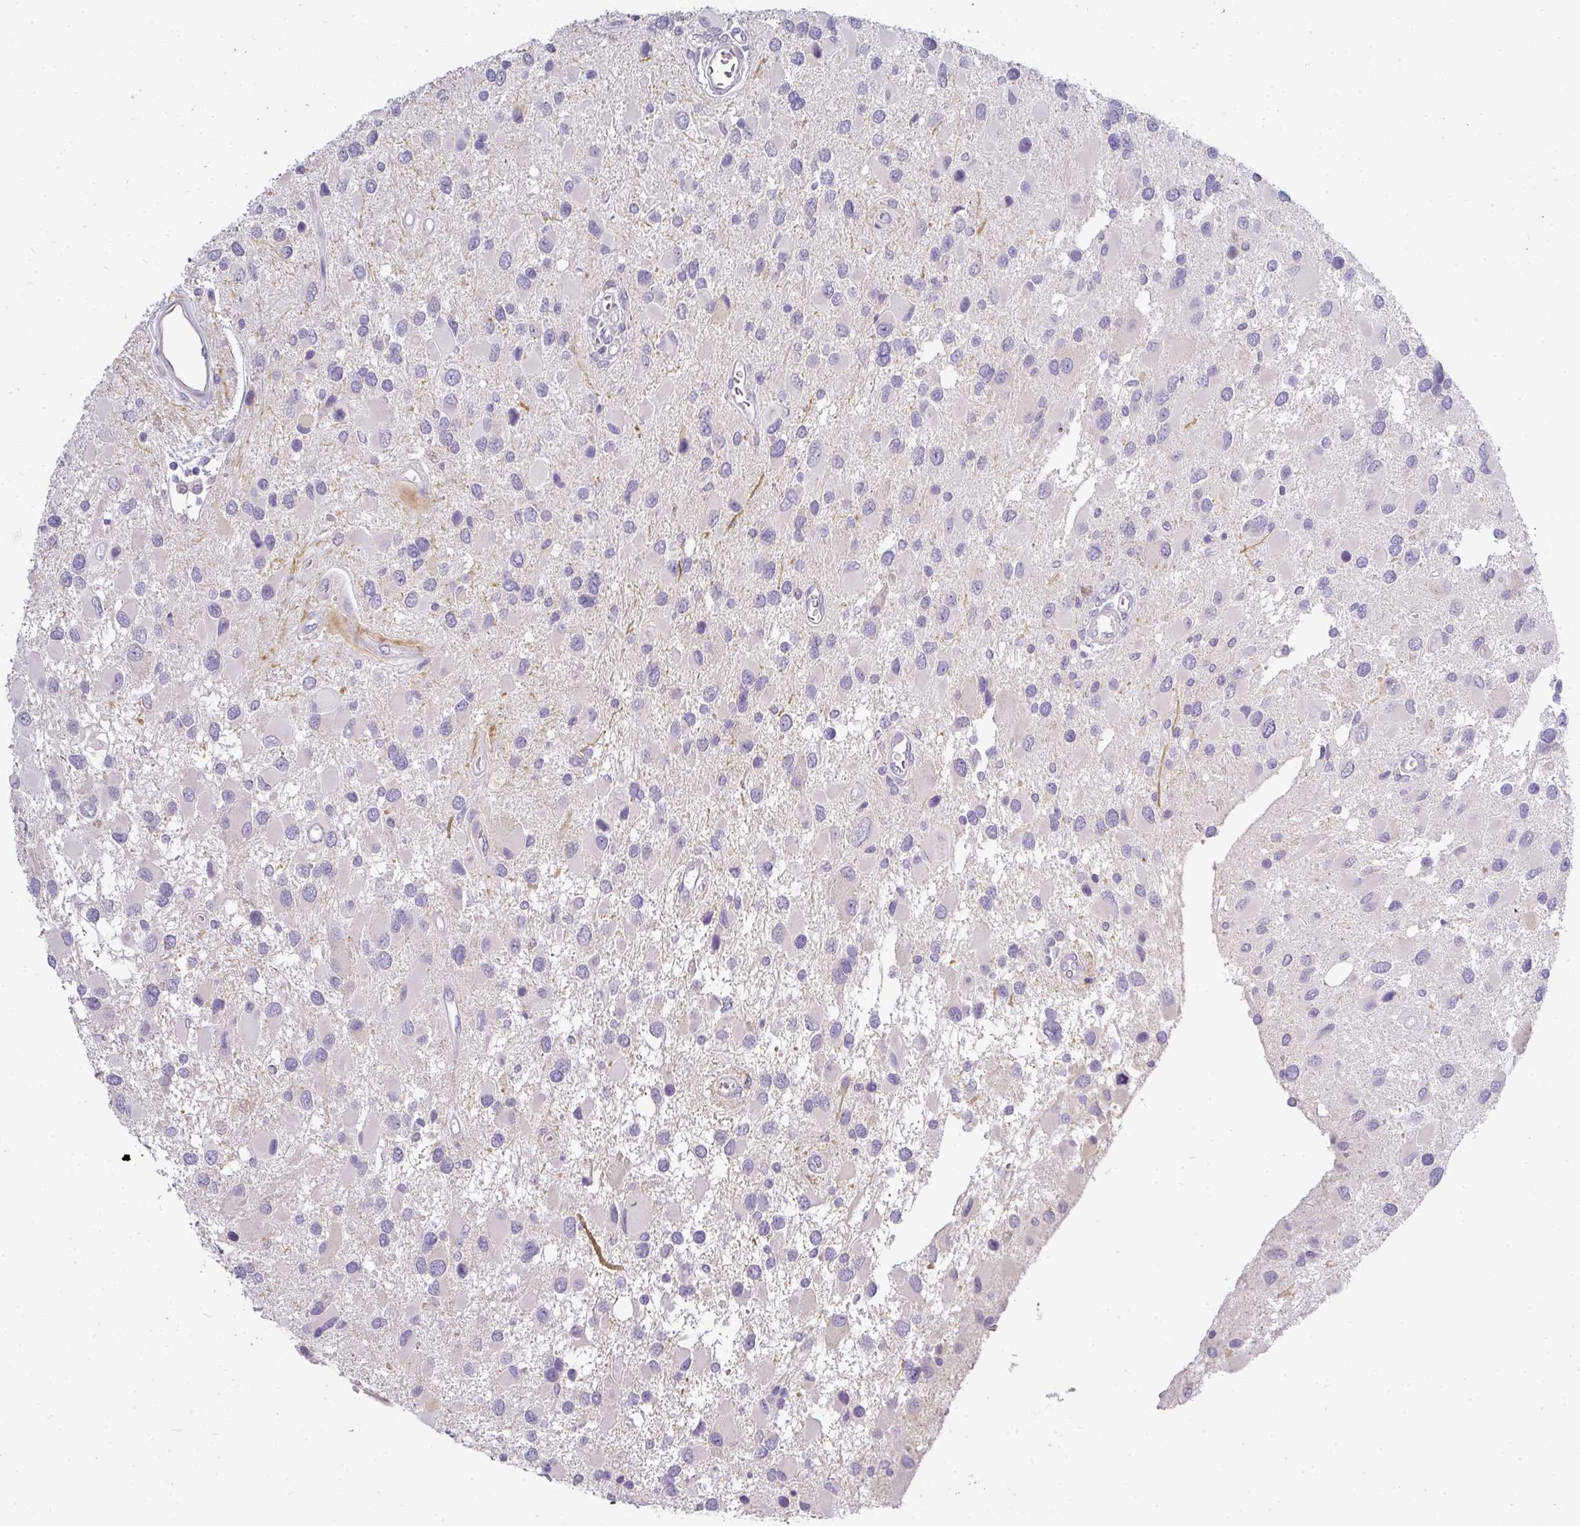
{"staining": {"intensity": "negative", "quantity": "none", "location": "none"}, "tissue": "glioma", "cell_type": "Tumor cells", "image_type": "cancer", "snomed": [{"axis": "morphology", "description": "Glioma, malignant, High grade"}, {"axis": "topography", "description": "Brain"}], "caption": "Tumor cells are negative for protein expression in human malignant high-grade glioma.", "gene": "ASXL3", "patient": {"sex": "male", "age": 53}}